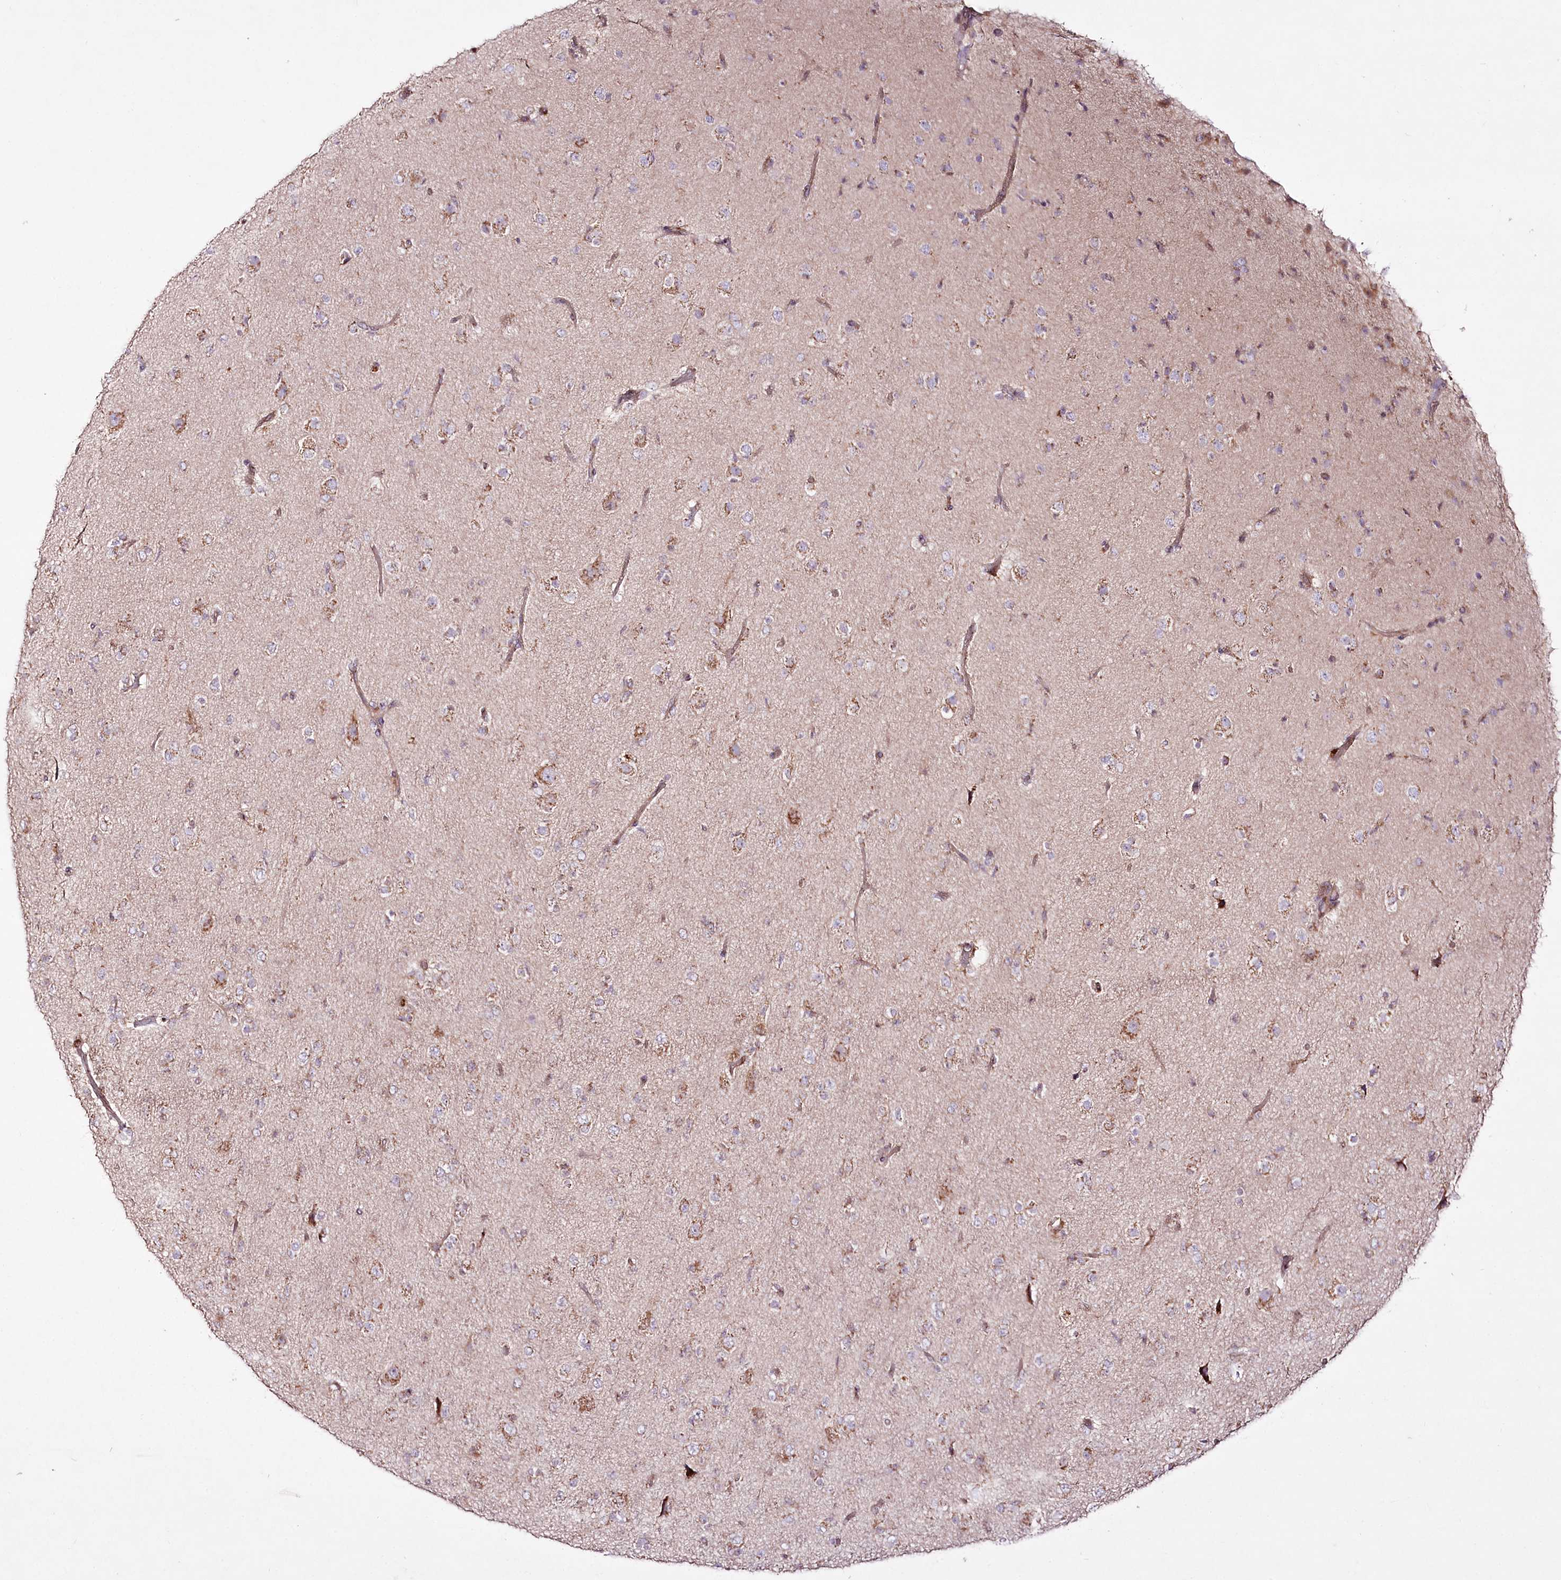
{"staining": {"intensity": "moderate", "quantity": "<25%", "location": "cytoplasmic/membranous"}, "tissue": "glioma", "cell_type": "Tumor cells", "image_type": "cancer", "snomed": [{"axis": "morphology", "description": "Glioma, malignant, Low grade"}, {"axis": "topography", "description": "Brain"}], "caption": "Tumor cells reveal low levels of moderate cytoplasmic/membranous positivity in approximately <25% of cells in human glioma.", "gene": "REXO2", "patient": {"sex": "male", "age": 65}}